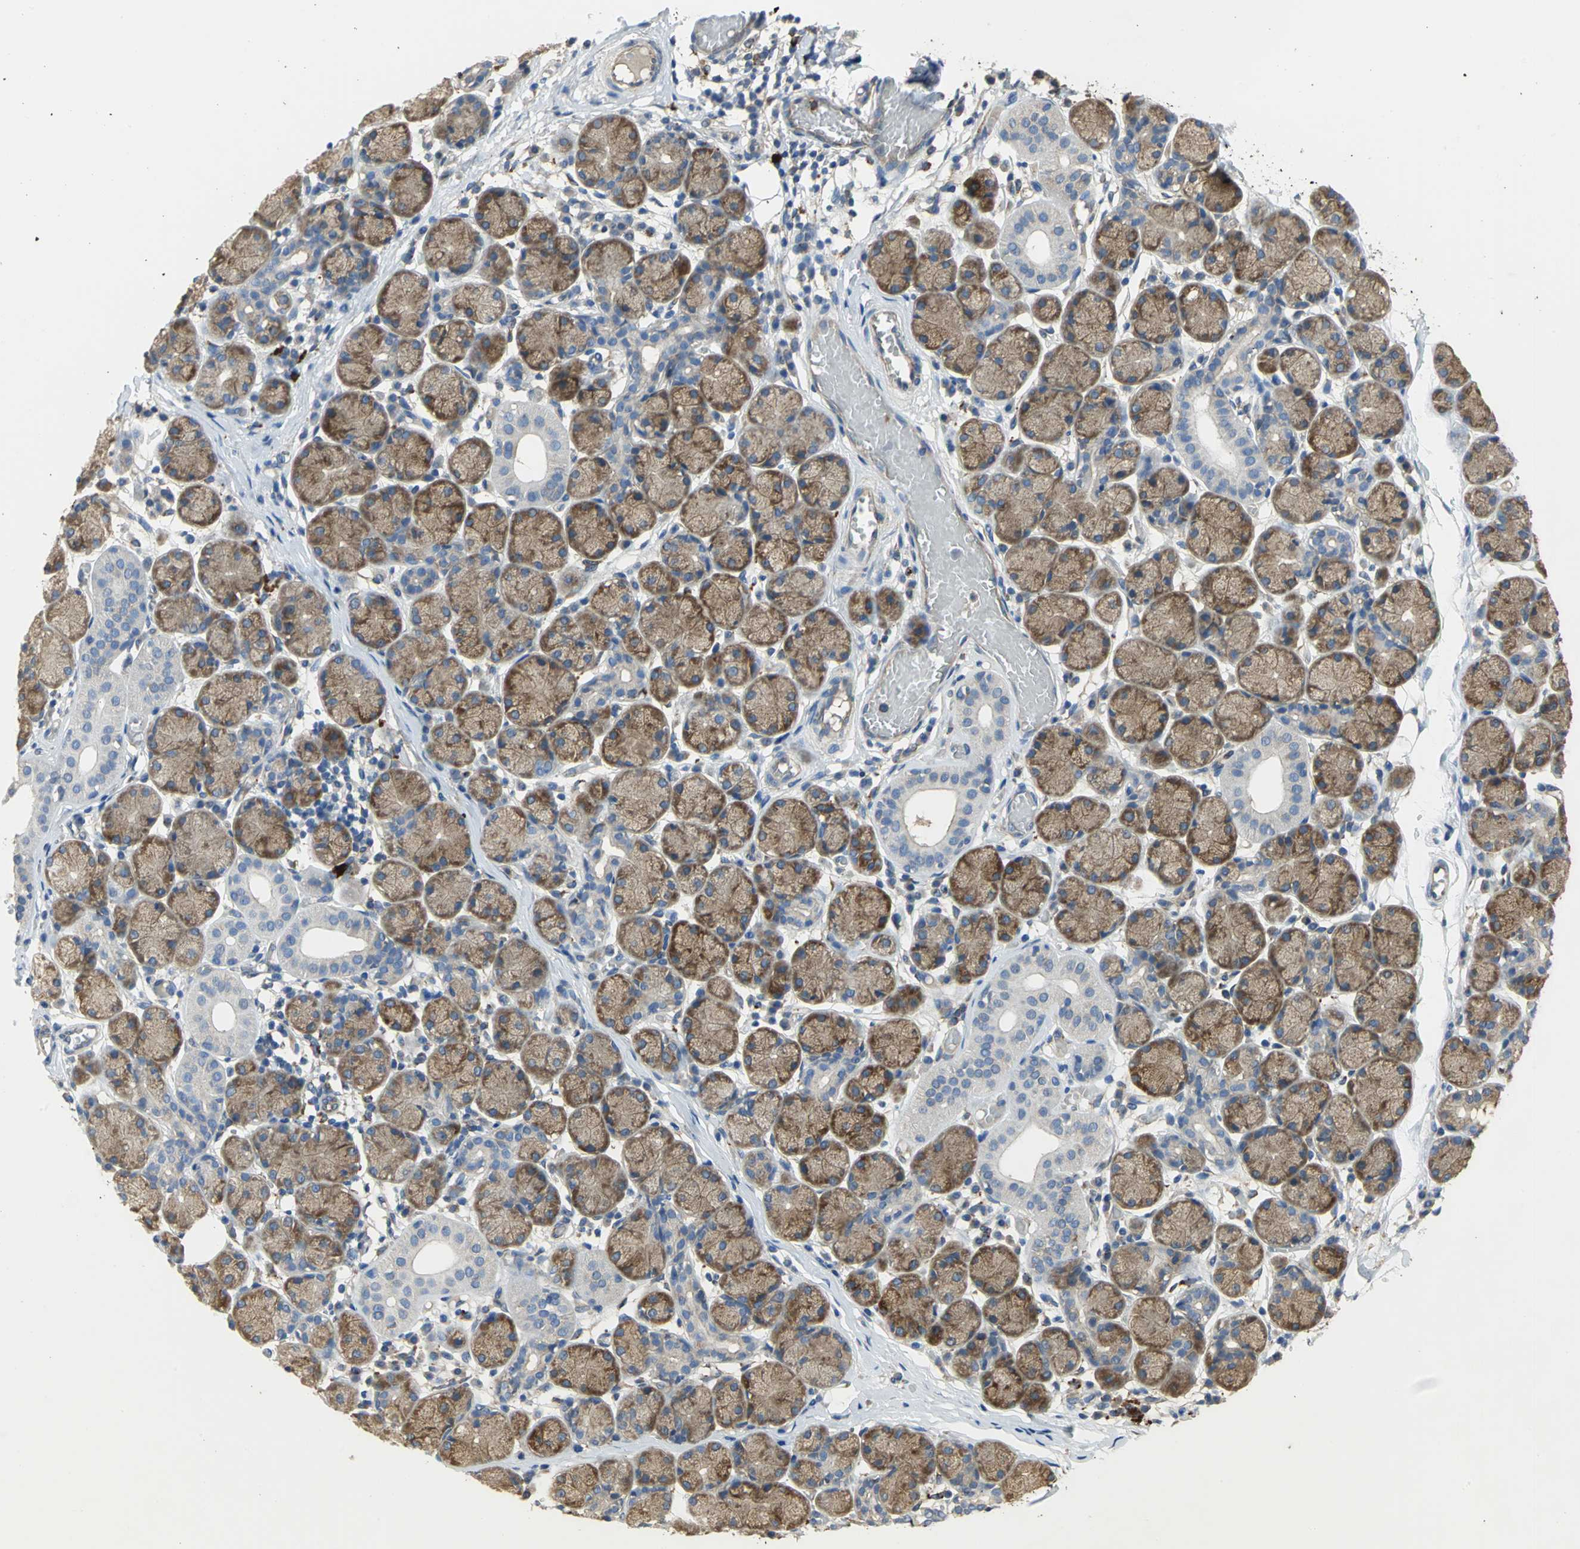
{"staining": {"intensity": "strong", "quantity": ">75%", "location": "cytoplasmic/membranous"}, "tissue": "salivary gland", "cell_type": "Glandular cells", "image_type": "normal", "snomed": [{"axis": "morphology", "description": "Normal tissue, NOS"}, {"axis": "topography", "description": "Salivary gland"}], "caption": "IHC staining of unremarkable salivary gland, which exhibits high levels of strong cytoplasmic/membranous staining in about >75% of glandular cells indicating strong cytoplasmic/membranous protein expression. The staining was performed using DAB (brown) for protein detection and nuclei were counterstained in hematoxylin (blue).", "gene": "DIAPH2", "patient": {"sex": "female", "age": 24}}